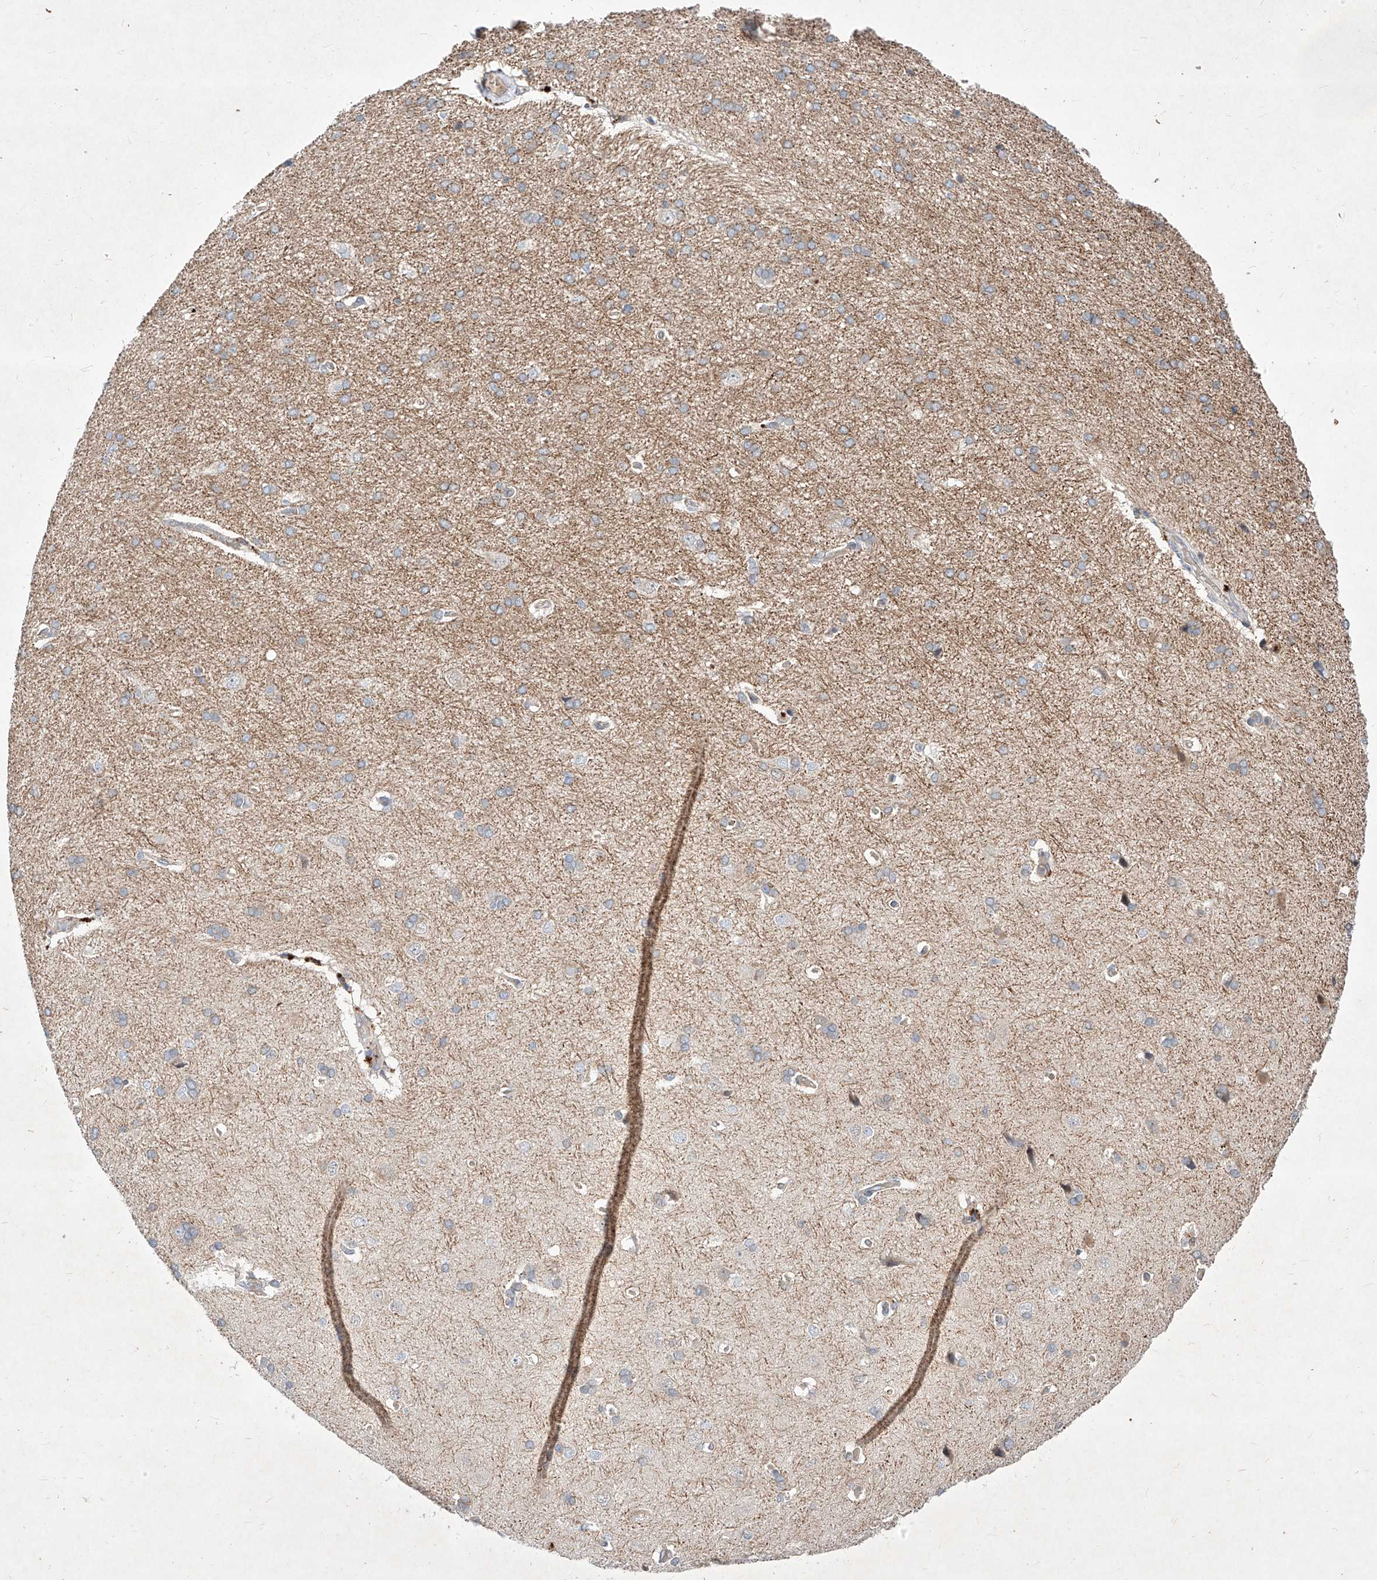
{"staining": {"intensity": "negative", "quantity": "none", "location": "none"}, "tissue": "cerebral cortex", "cell_type": "Endothelial cells", "image_type": "normal", "snomed": [{"axis": "morphology", "description": "Normal tissue, NOS"}, {"axis": "topography", "description": "Cerebral cortex"}], "caption": "High power microscopy image of an IHC image of benign cerebral cortex, revealing no significant positivity in endothelial cells.", "gene": "TSNAX", "patient": {"sex": "male", "age": 62}}